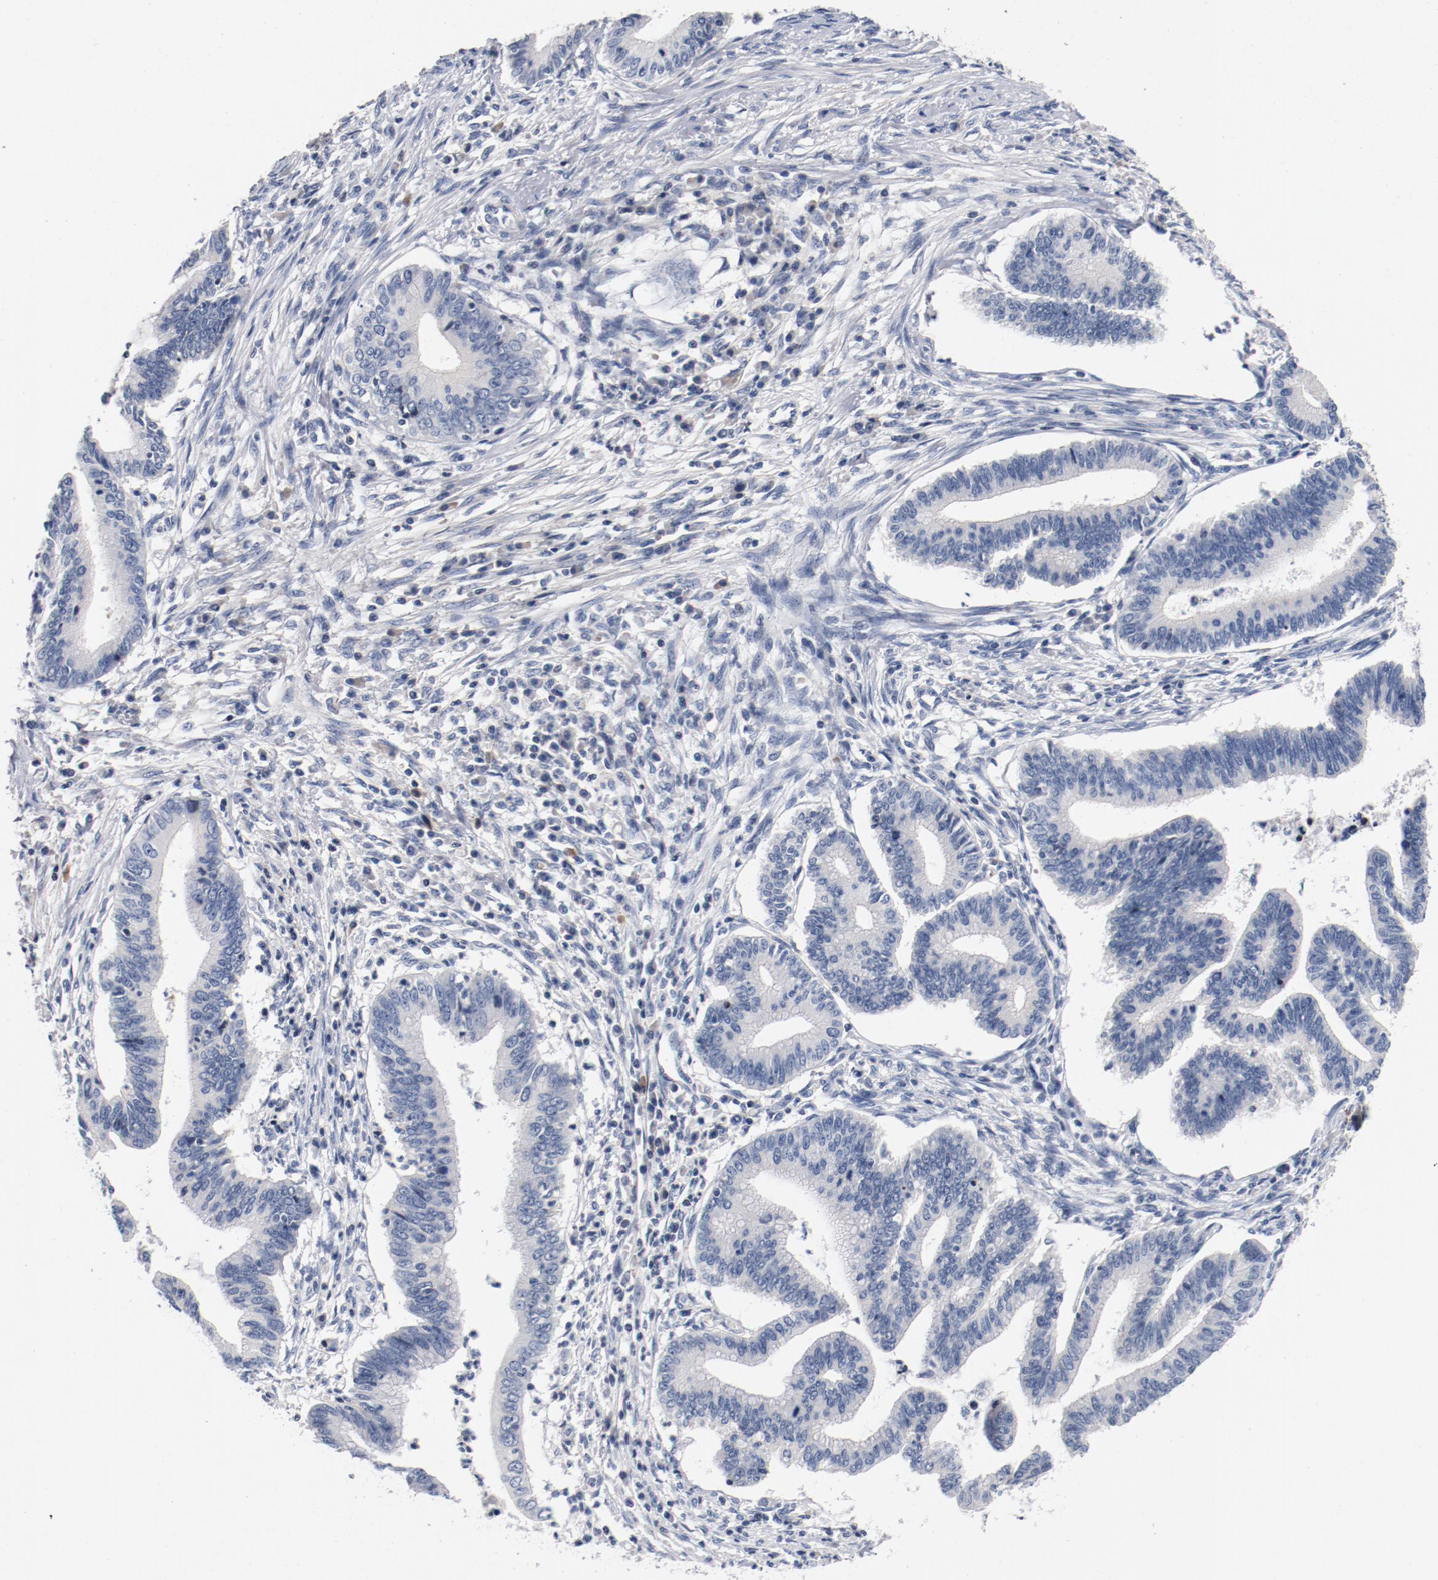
{"staining": {"intensity": "negative", "quantity": "none", "location": "none"}, "tissue": "cervical cancer", "cell_type": "Tumor cells", "image_type": "cancer", "snomed": [{"axis": "morphology", "description": "Adenocarcinoma, NOS"}, {"axis": "topography", "description": "Cervix"}], "caption": "Photomicrograph shows no protein positivity in tumor cells of cervical adenocarcinoma tissue. (Immunohistochemistry (ihc), brightfield microscopy, high magnification).", "gene": "PIM1", "patient": {"sex": "female", "age": 36}}